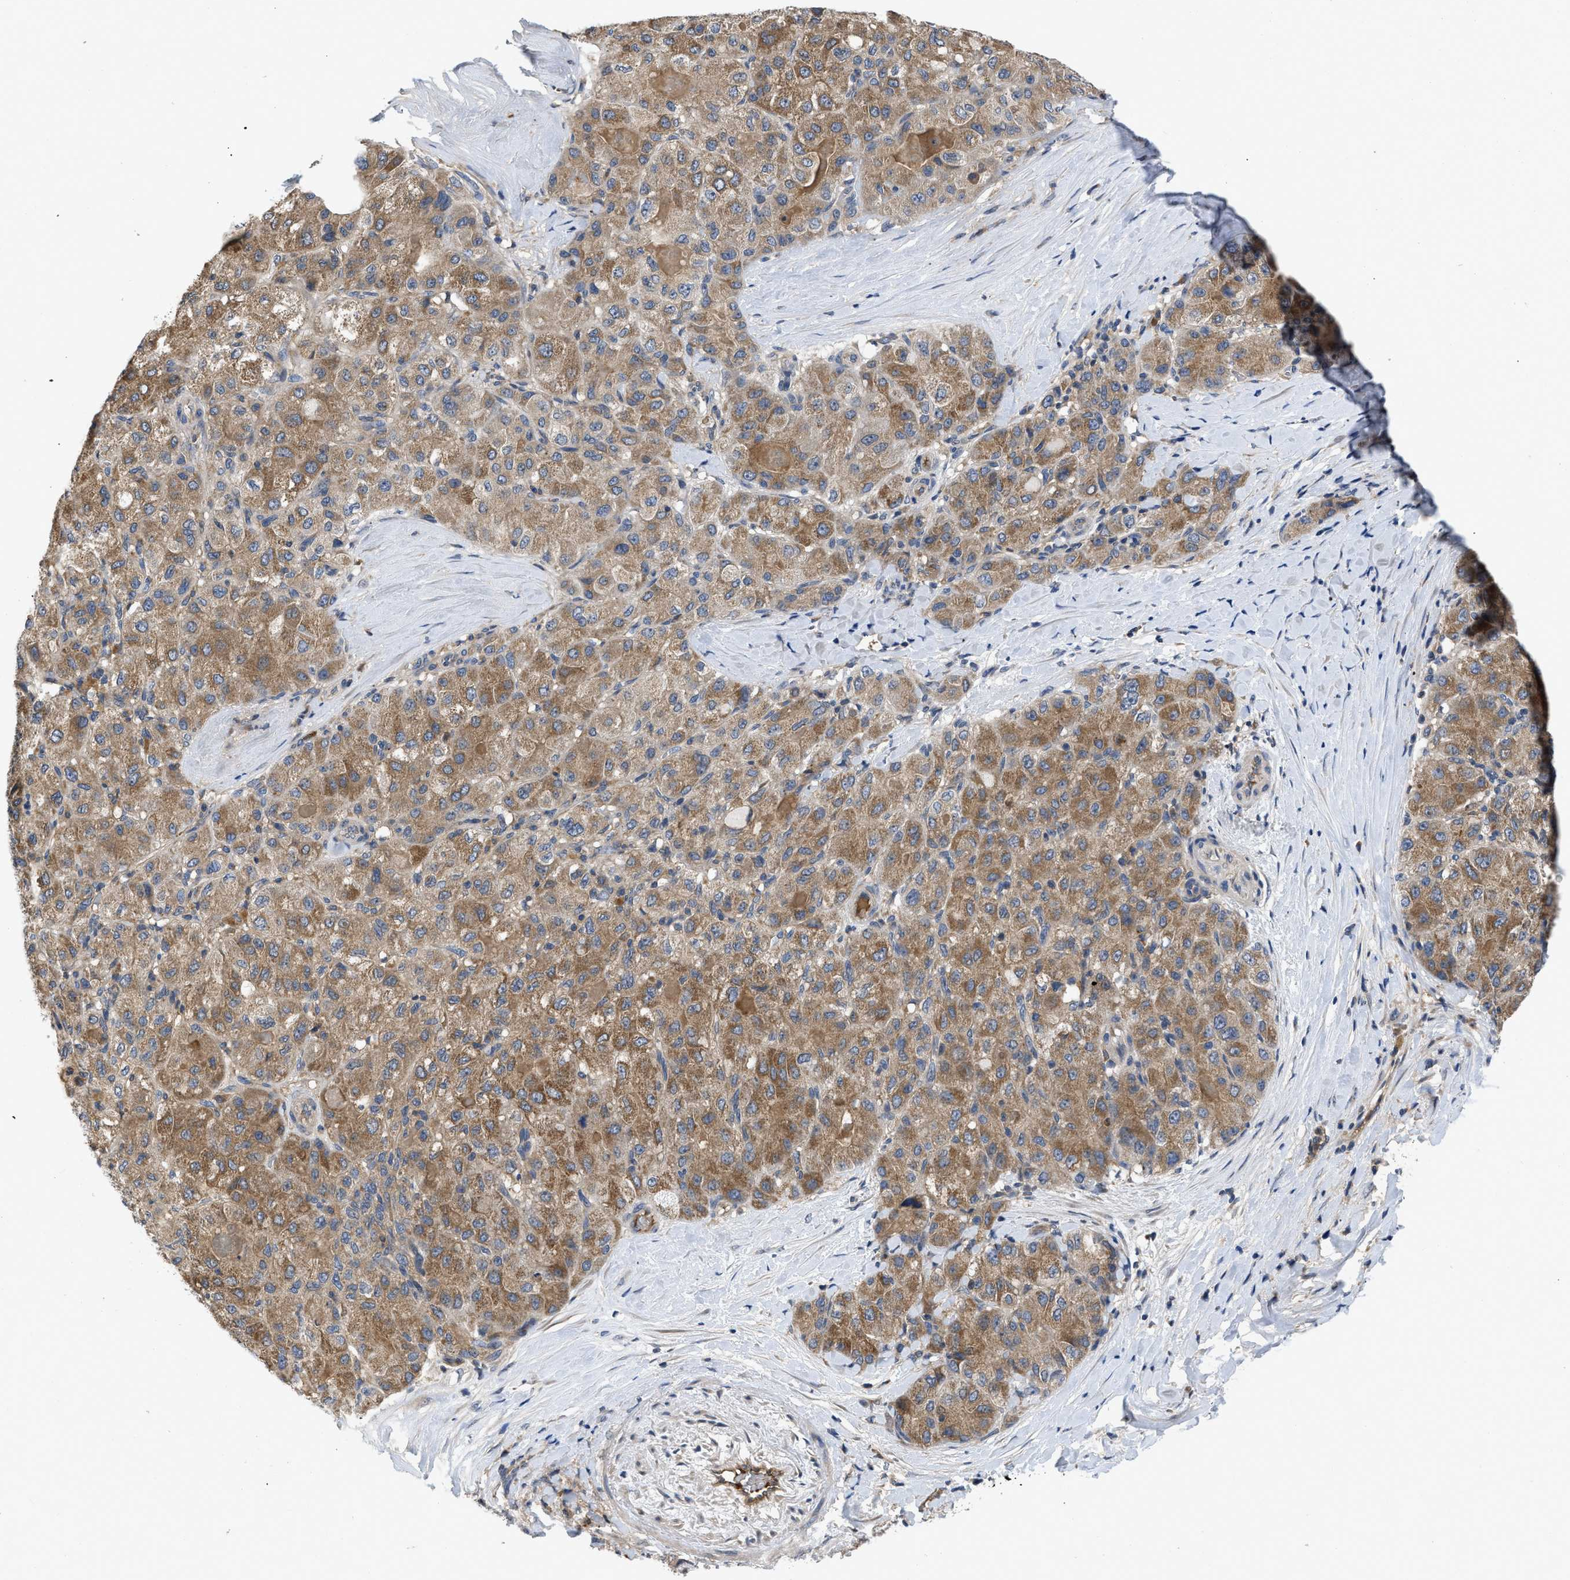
{"staining": {"intensity": "moderate", "quantity": ">75%", "location": "cytoplasmic/membranous"}, "tissue": "liver cancer", "cell_type": "Tumor cells", "image_type": "cancer", "snomed": [{"axis": "morphology", "description": "Cholangiocarcinoma"}, {"axis": "topography", "description": "Liver"}], "caption": "Brown immunohistochemical staining in human liver cancer shows moderate cytoplasmic/membranous expression in about >75% of tumor cells. (DAB (3,3'-diaminobenzidine) IHC with brightfield microscopy, high magnification).", "gene": "VPS4A", "patient": {"sex": "male", "age": 50}}